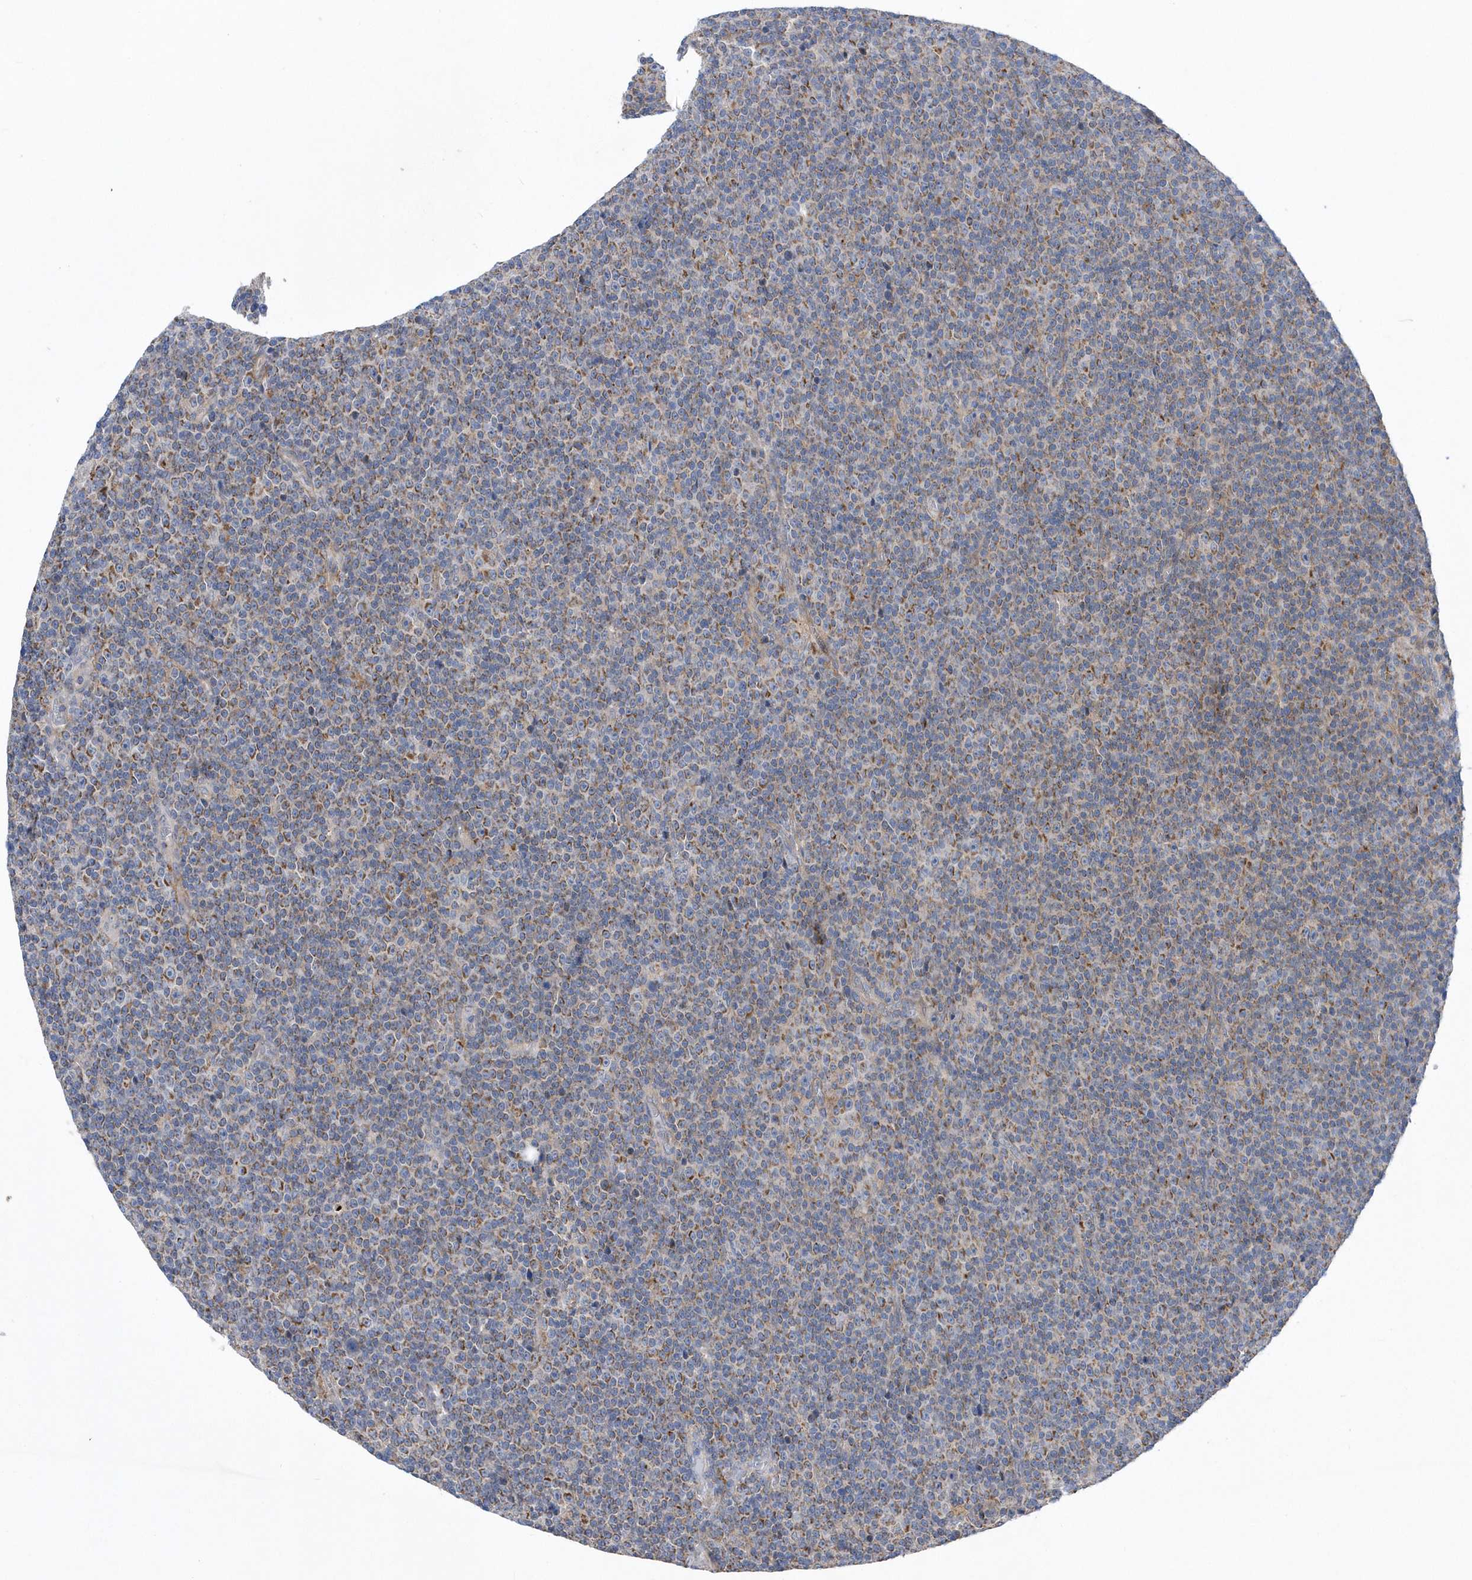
{"staining": {"intensity": "moderate", "quantity": "25%-75%", "location": "cytoplasmic/membranous"}, "tissue": "lymphoma", "cell_type": "Tumor cells", "image_type": "cancer", "snomed": [{"axis": "morphology", "description": "Malignant lymphoma, non-Hodgkin's type, Low grade"}, {"axis": "topography", "description": "Lymph node"}], "caption": "An immunohistochemistry (IHC) micrograph of neoplastic tissue is shown. Protein staining in brown highlights moderate cytoplasmic/membranous positivity in lymphoma within tumor cells. The protein of interest is stained brown, and the nuclei are stained in blue (DAB IHC with brightfield microscopy, high magnification).", "gene": "LONRF2", "patient": {"sex": "female", "age": 67}}